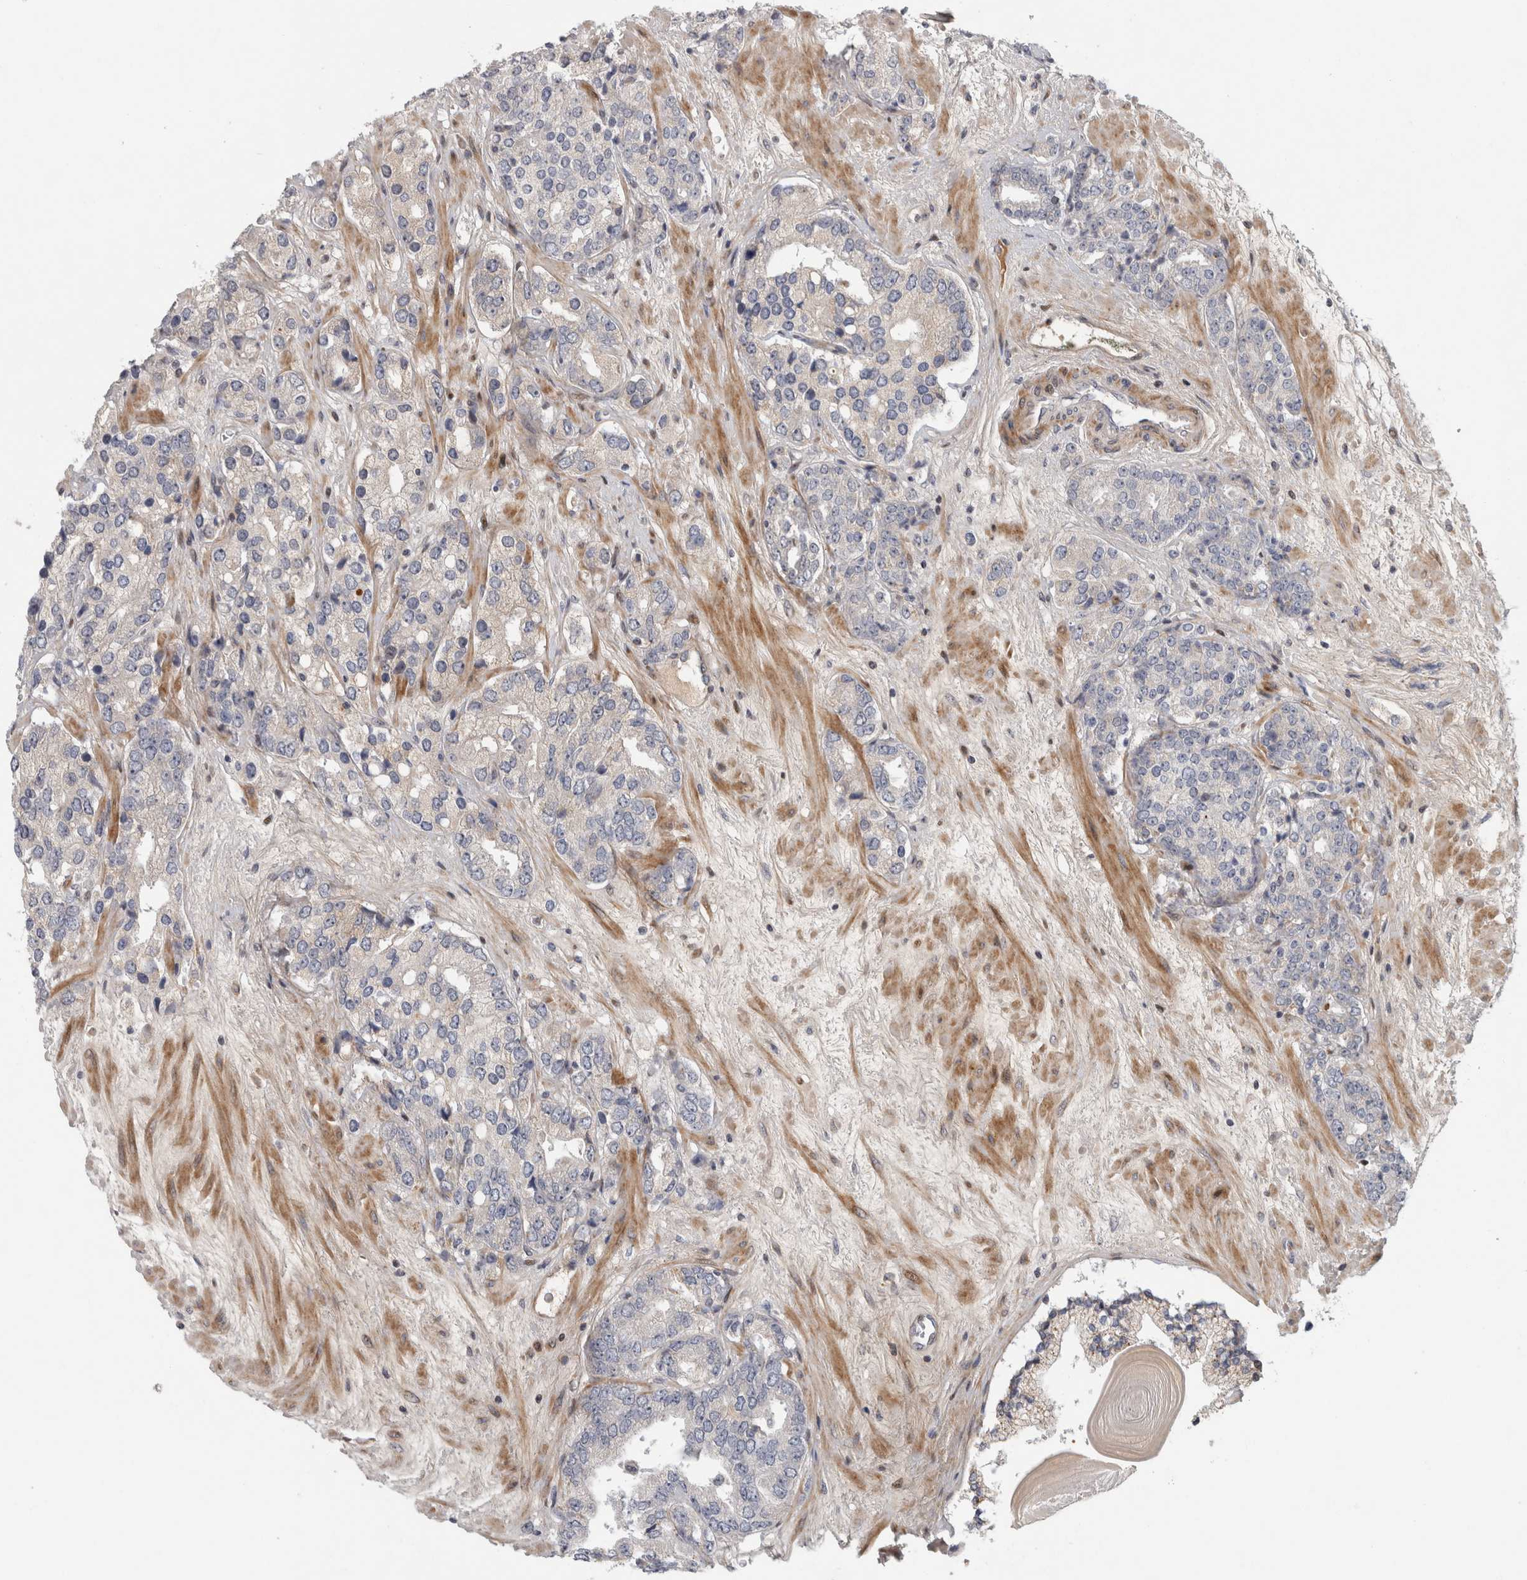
{"staining": {"intensity": "negative", "quantity": "none", "location": "none"}, "tissue": "prostate cancer", "cell_type": "Tumor cells", "image_type": "cancer", "snomed": [{"axis": "morphology", "description": "Adenocarcinoma, High grade"}, {"axis": "topography", "description": "Prostate"}], "caption": "Immunohistochemical staining of prostate cancer (high-grade adenocarcinoma) demonstrates no significant expression in tumor cells.", "gene": "RBM48", "patient": {"sex": "male", "age": 71}}